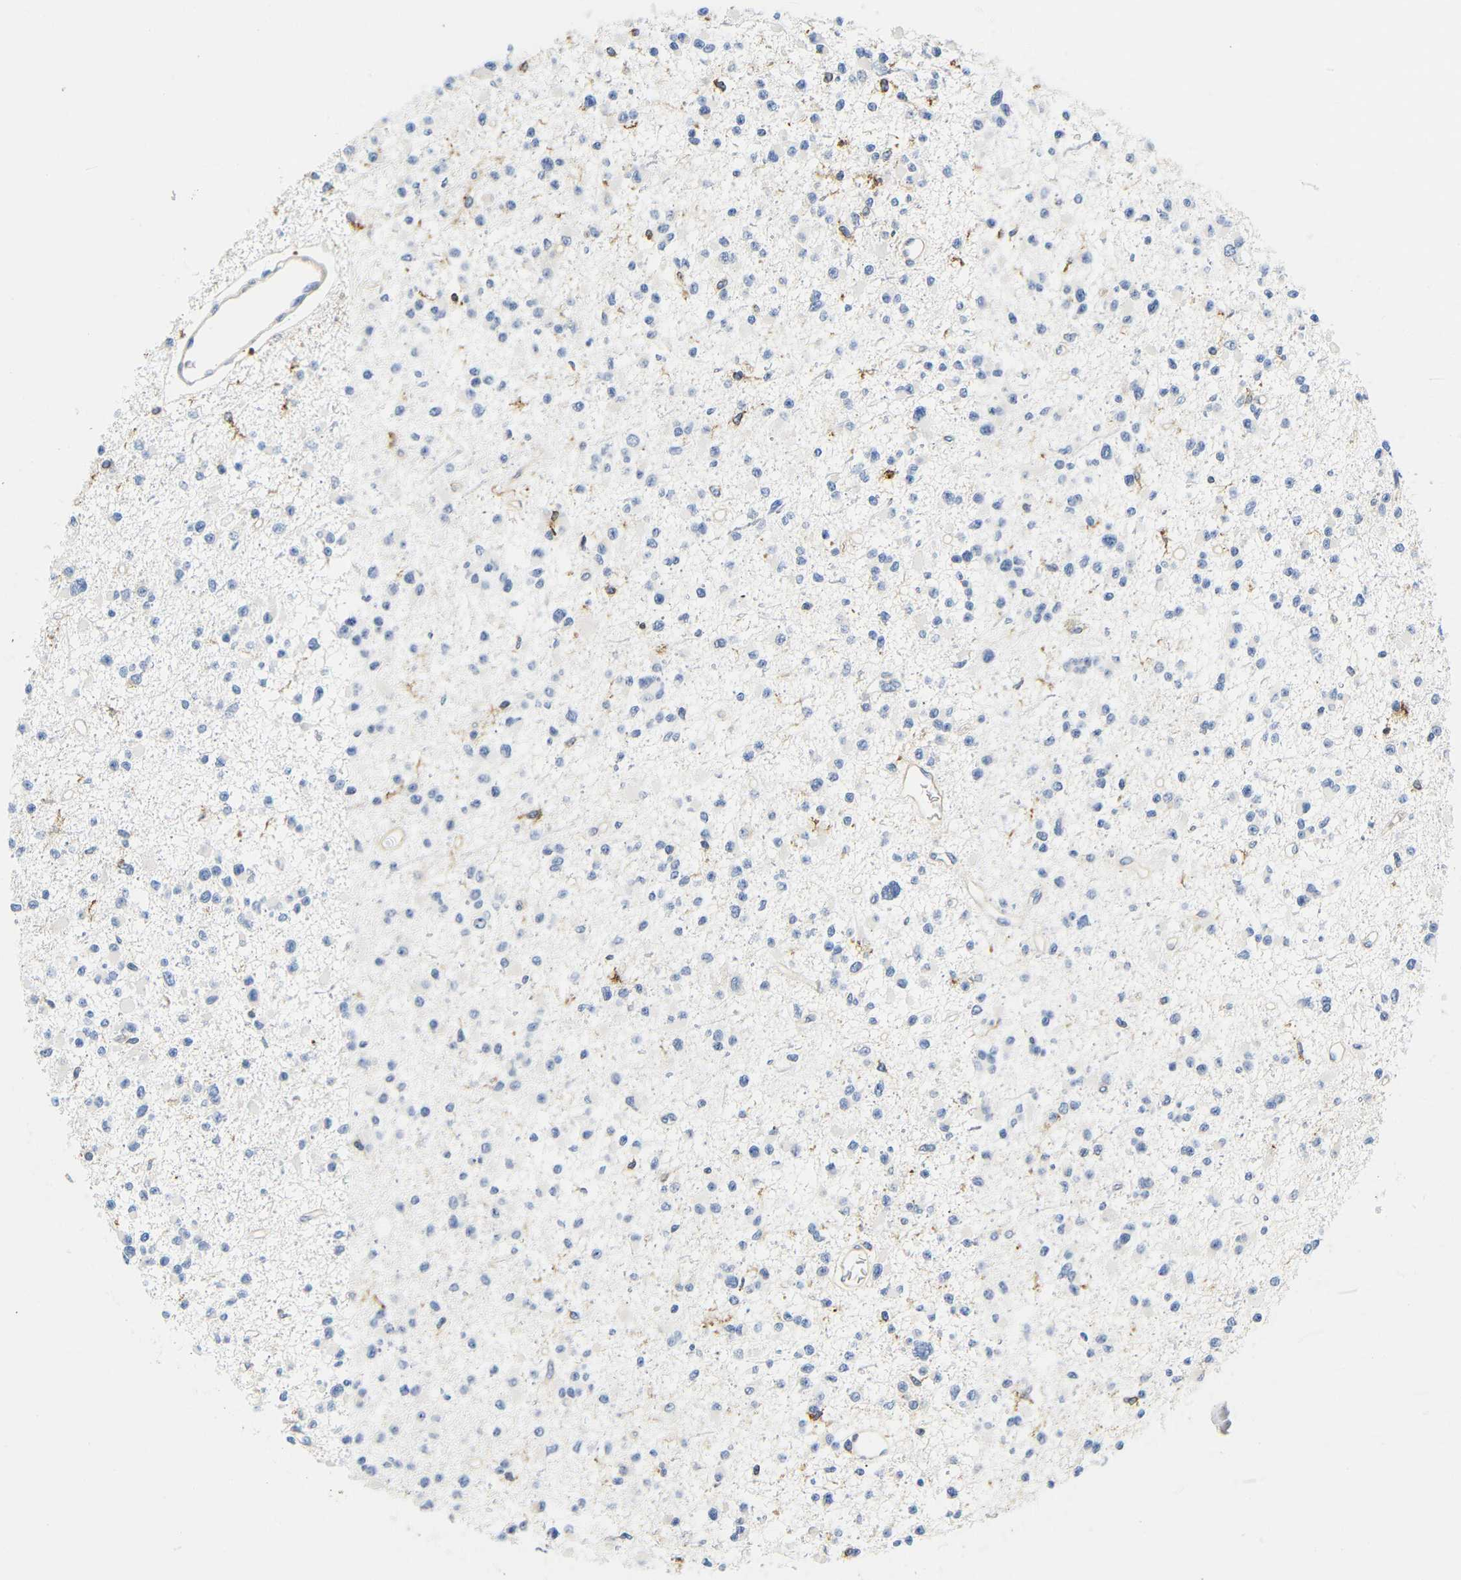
{"staining": {"intensity": "negative", "quantity": "none", "location": "none"}, "tissue": "glioma", "cell_type": "Tumor cells", "image_type": "cancer", "snomed": [{"axis": "morphology", "description": "Glioma, malignant, Low grade"}, {"axis": "topography", "description": "Brain"}], "caption": "Immunohistochemistry (IHC) of human malignant glioma (low-grade) demonstrates no positivity in tumor cells. (Brightfield microscopy of DAB (3,3'-diaminobenzidine) IHC at high magnification).", "gene": "HLA-DQB1", "patient": {"sex": "female", "age": 22}}